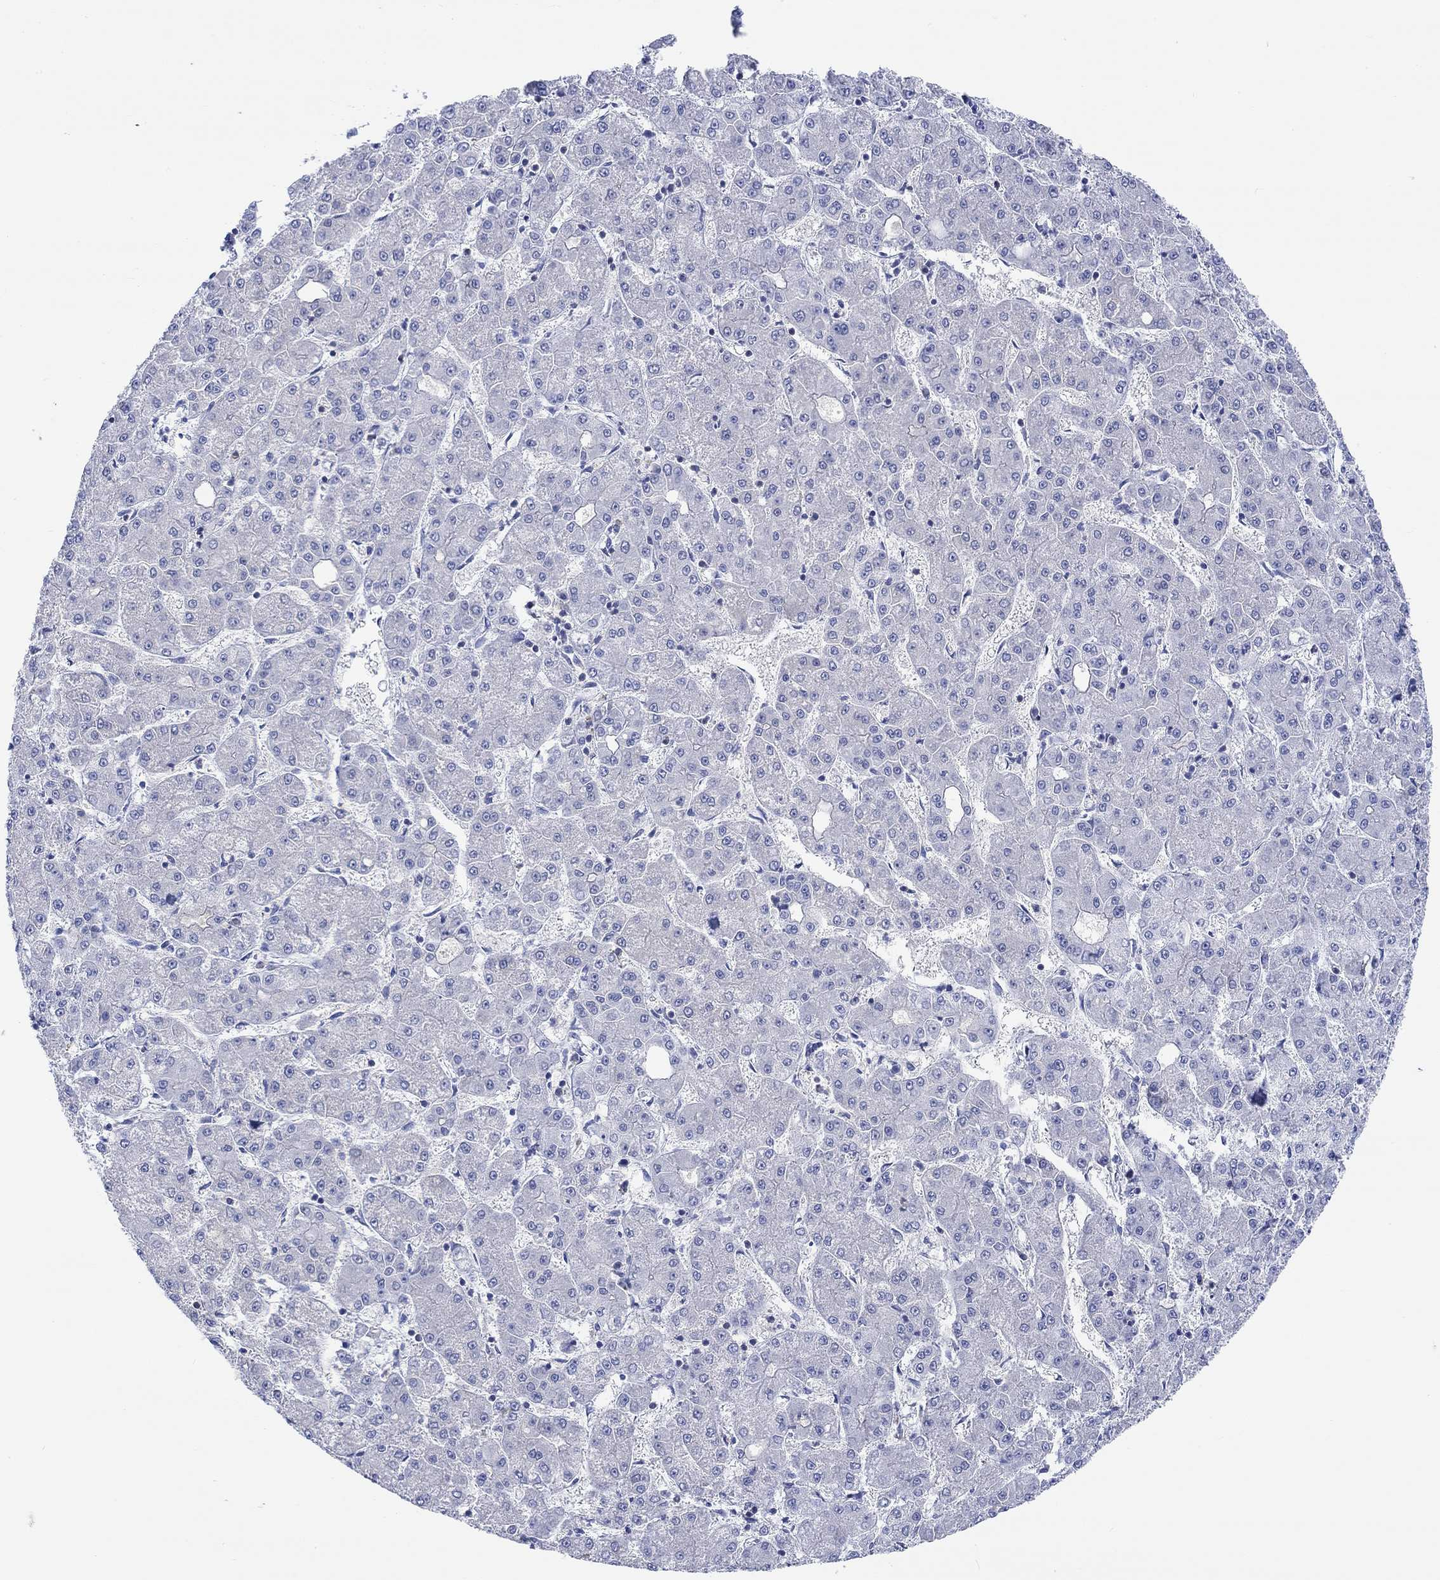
{"staining": {"intensity": "negative", "quantity": "none", "location": "none"}, "tissue": "liver cancer", "cell_type": "Tumor cells", "image_type": "cancer", "snomed": [{"axis": "morphology", "description": "Carcinoma, Hepatocellular, NOS"}, {"axis": "topography", "description": "Liver"}], "caption": "Tumor cells show no significant staining in hepatocellular carcinoma (liver).", "gene": "GCM1", "patient": {"sex": "male", "age": 73}}